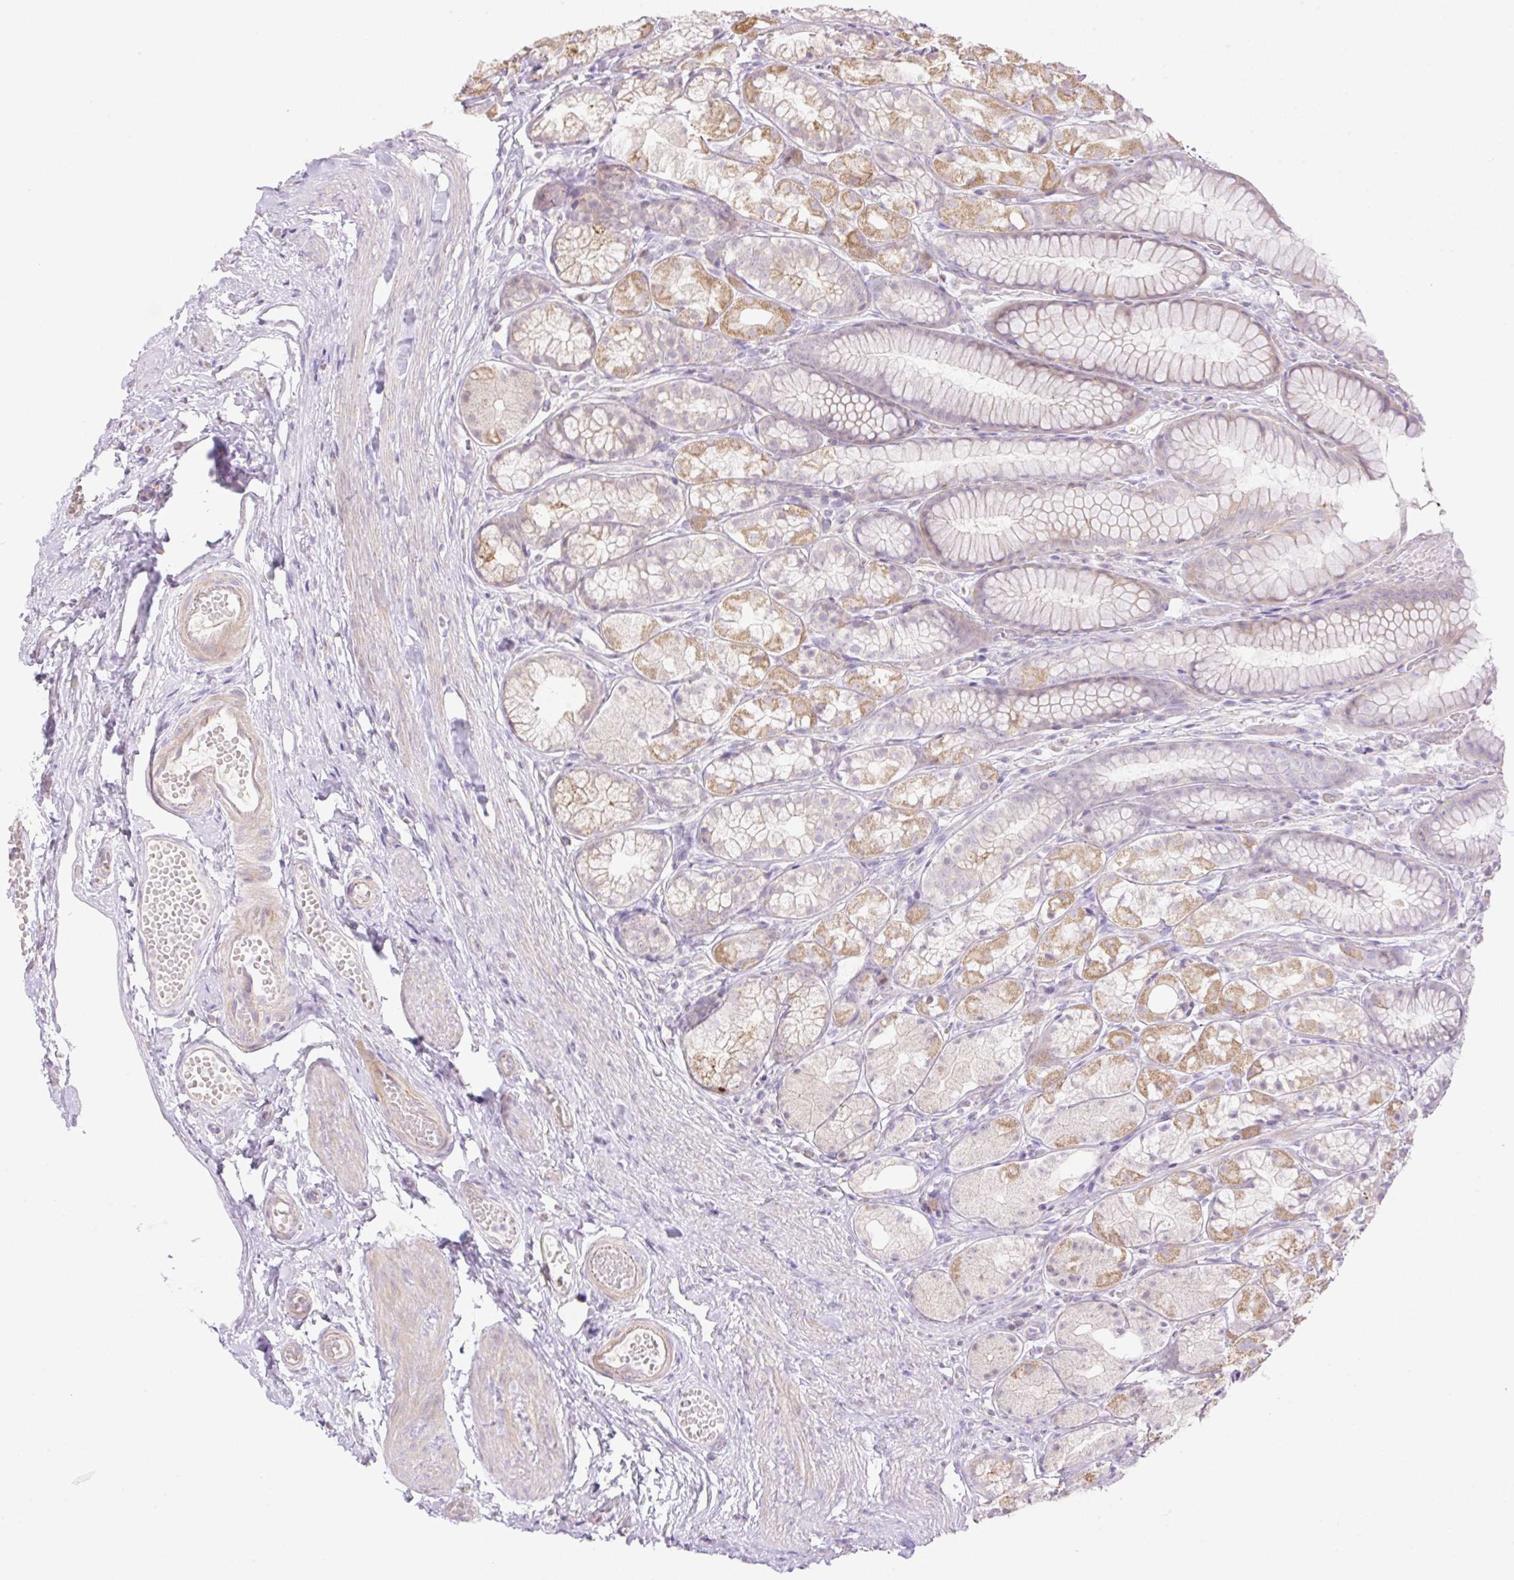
{"staining": {"intensity": "moderate", "quantity": "<25%", "location": "cytoplasmic/membranous"}, "tissue": "stomach", "cell_type": "Glandular cells", "image_type": "normal", "snomed": [{"axis": "morphology", "description": "Normal tissue, NOS"}, {"axis": "topography", "description": "Smooth muscle"}, {"axis": "topography", "description": "Stomach"}], "caption": "Approximately <25% of glandular cells in benign stomach exhibit moderate cytoplasmic/membranous protein positivity as visualized by brown immunohistochemical staining.", "gene": "VPS25", "patient": {"sex": "male", "age": 70}}